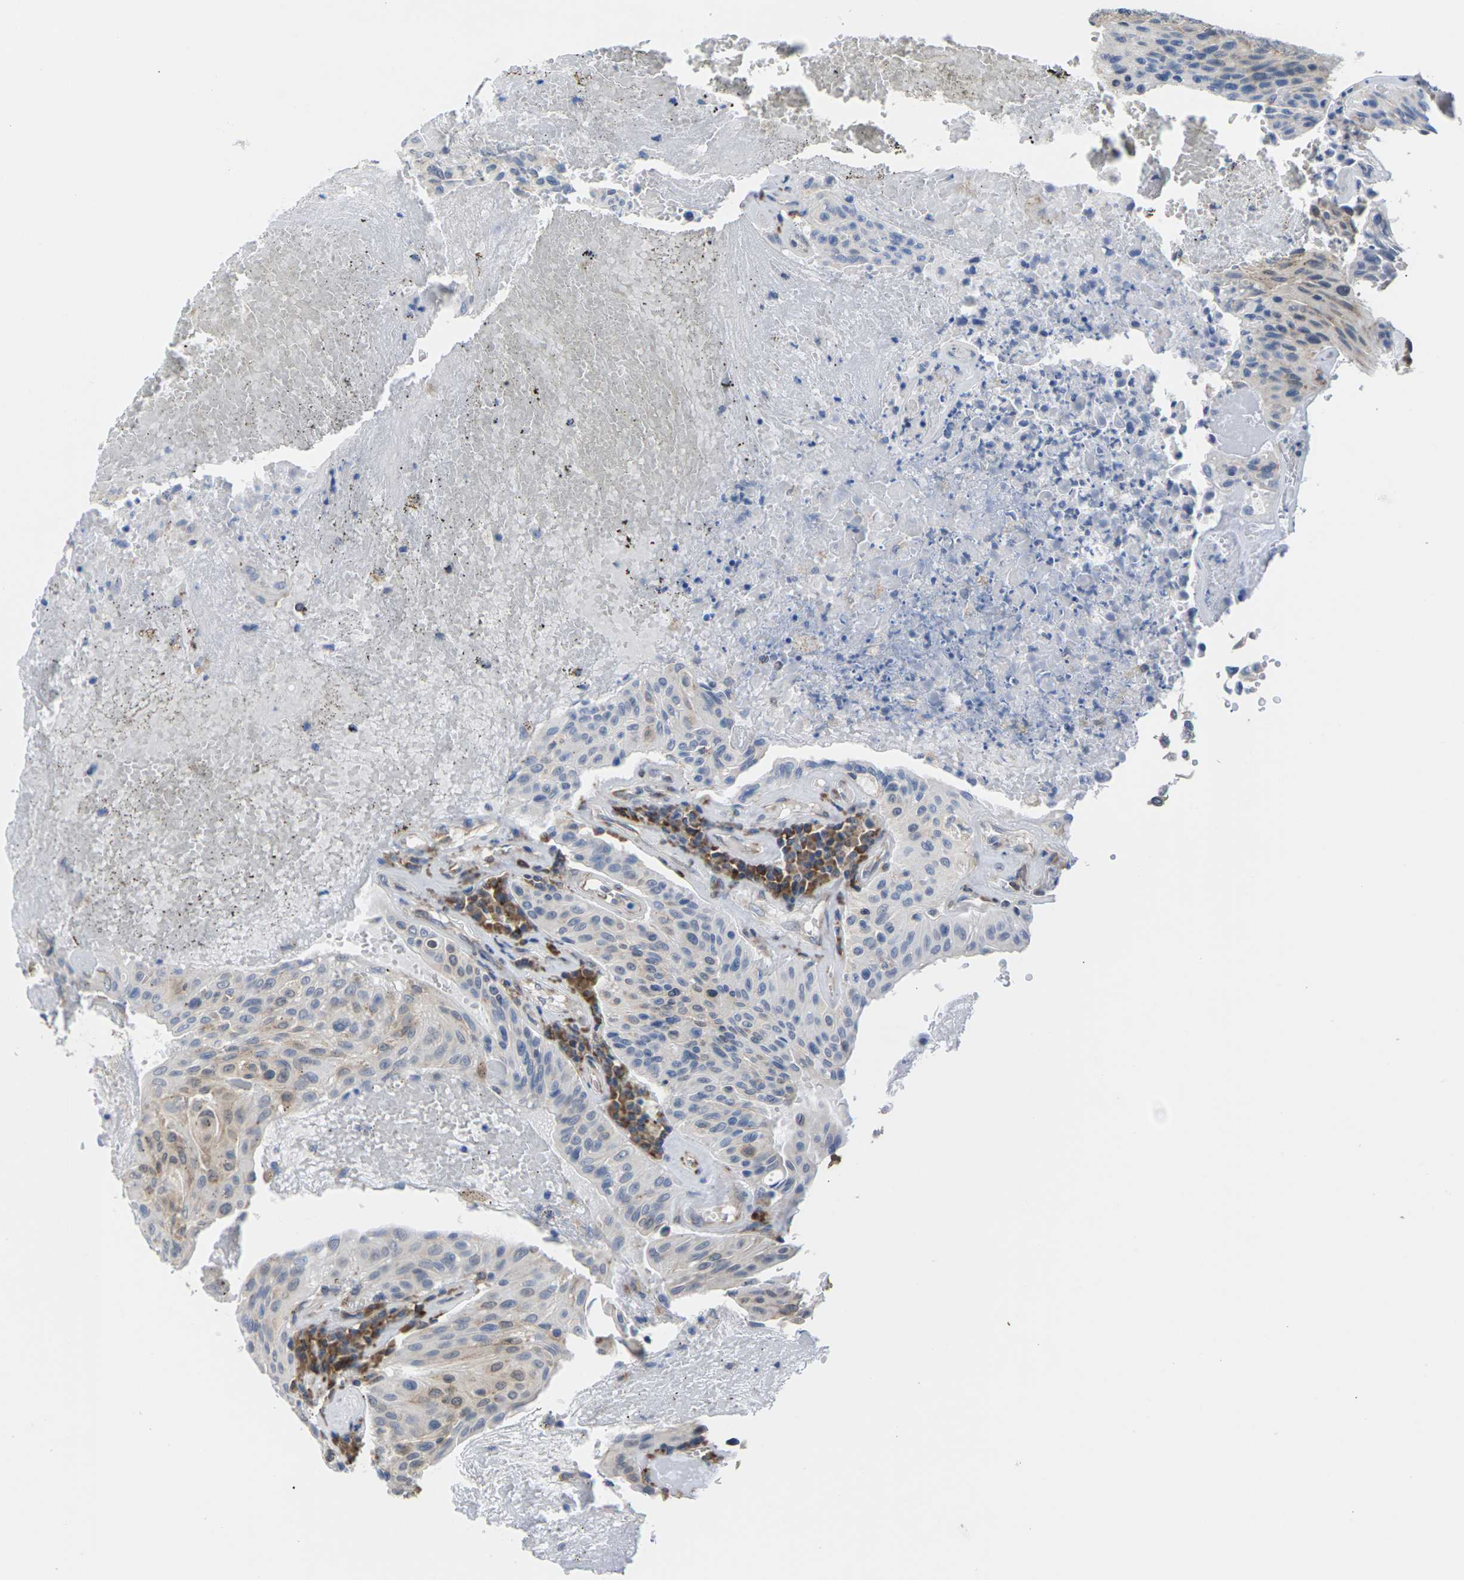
{"staining": {"intensity": "negative", "quantity": "none", "location": "none"}, "tissue": "urothelial cancer", "cell_type": "Tumor cells", "image_type": "cancer", "snomed": [{"axis": "morphology", "description": "Urothelial carcinoma, High grade"}, {"axis": "topography", "description": "Urinary bladder"}], "caption": "This is an IHC histopathology image of human high-grade urothelial carcinoma. There is no staining in tumor cells.", "gene": "PDZK1IP1", "patient": {"sex": "male", "age": 66}}